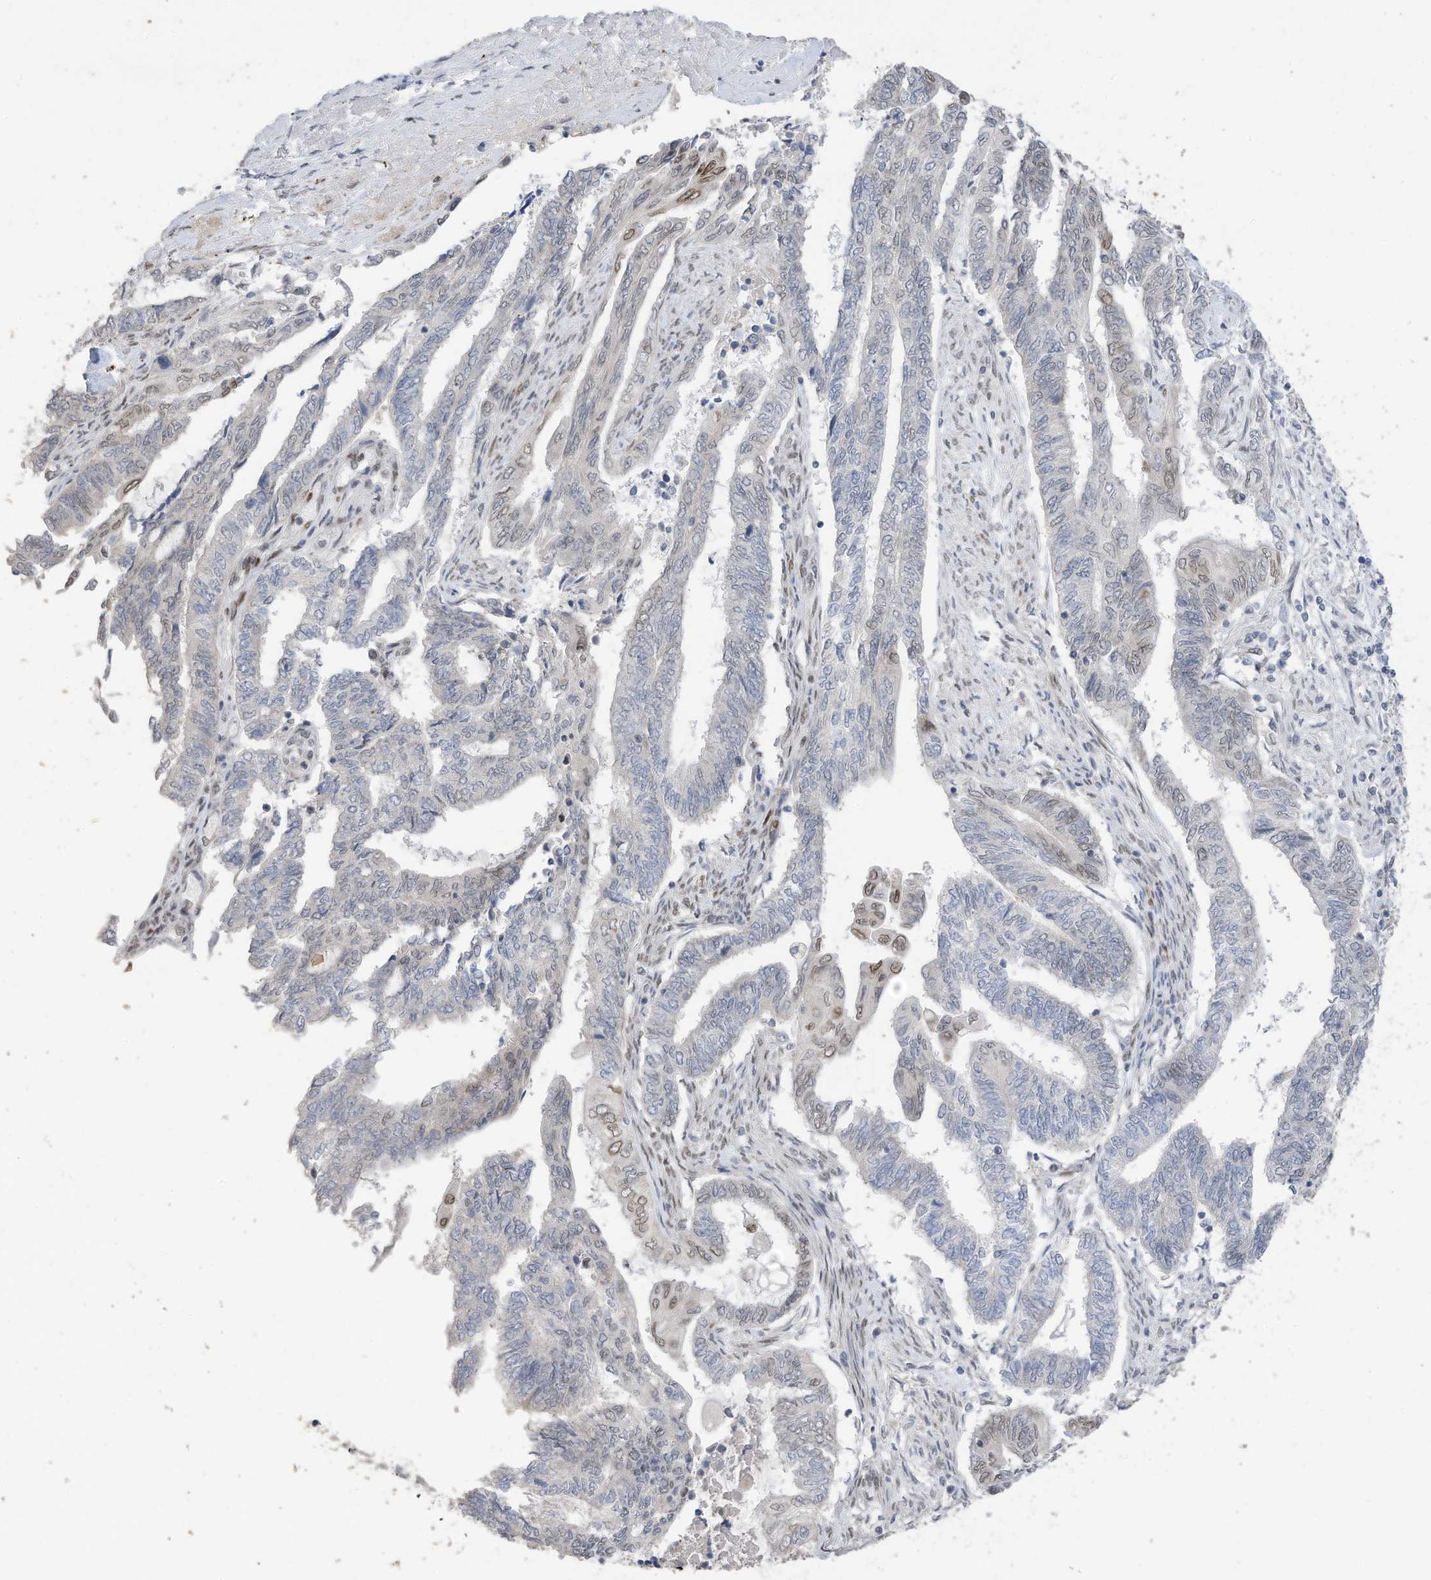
{"staining": {"intensity": "moderate", "quantity": "<25%", "location": "nuclear"}, "tissue": "endometrial cancer", "cell_type": "Tumor cells", "image_type": "cancer", "snomed": [{"axis": "morphology", "description": "Adenocarcinoma, NOS"}, {"axis": "topography", "description": "Uterus"}, {"axis": "topography", "description": "Endometrium"}], "caption": "Human adenocarcinoma (endometrial) stained with a protein marker exhibits moderate staining in tumor cells.", "gene": "RABL3", "patient": {"sex": "female", "age": 70}}